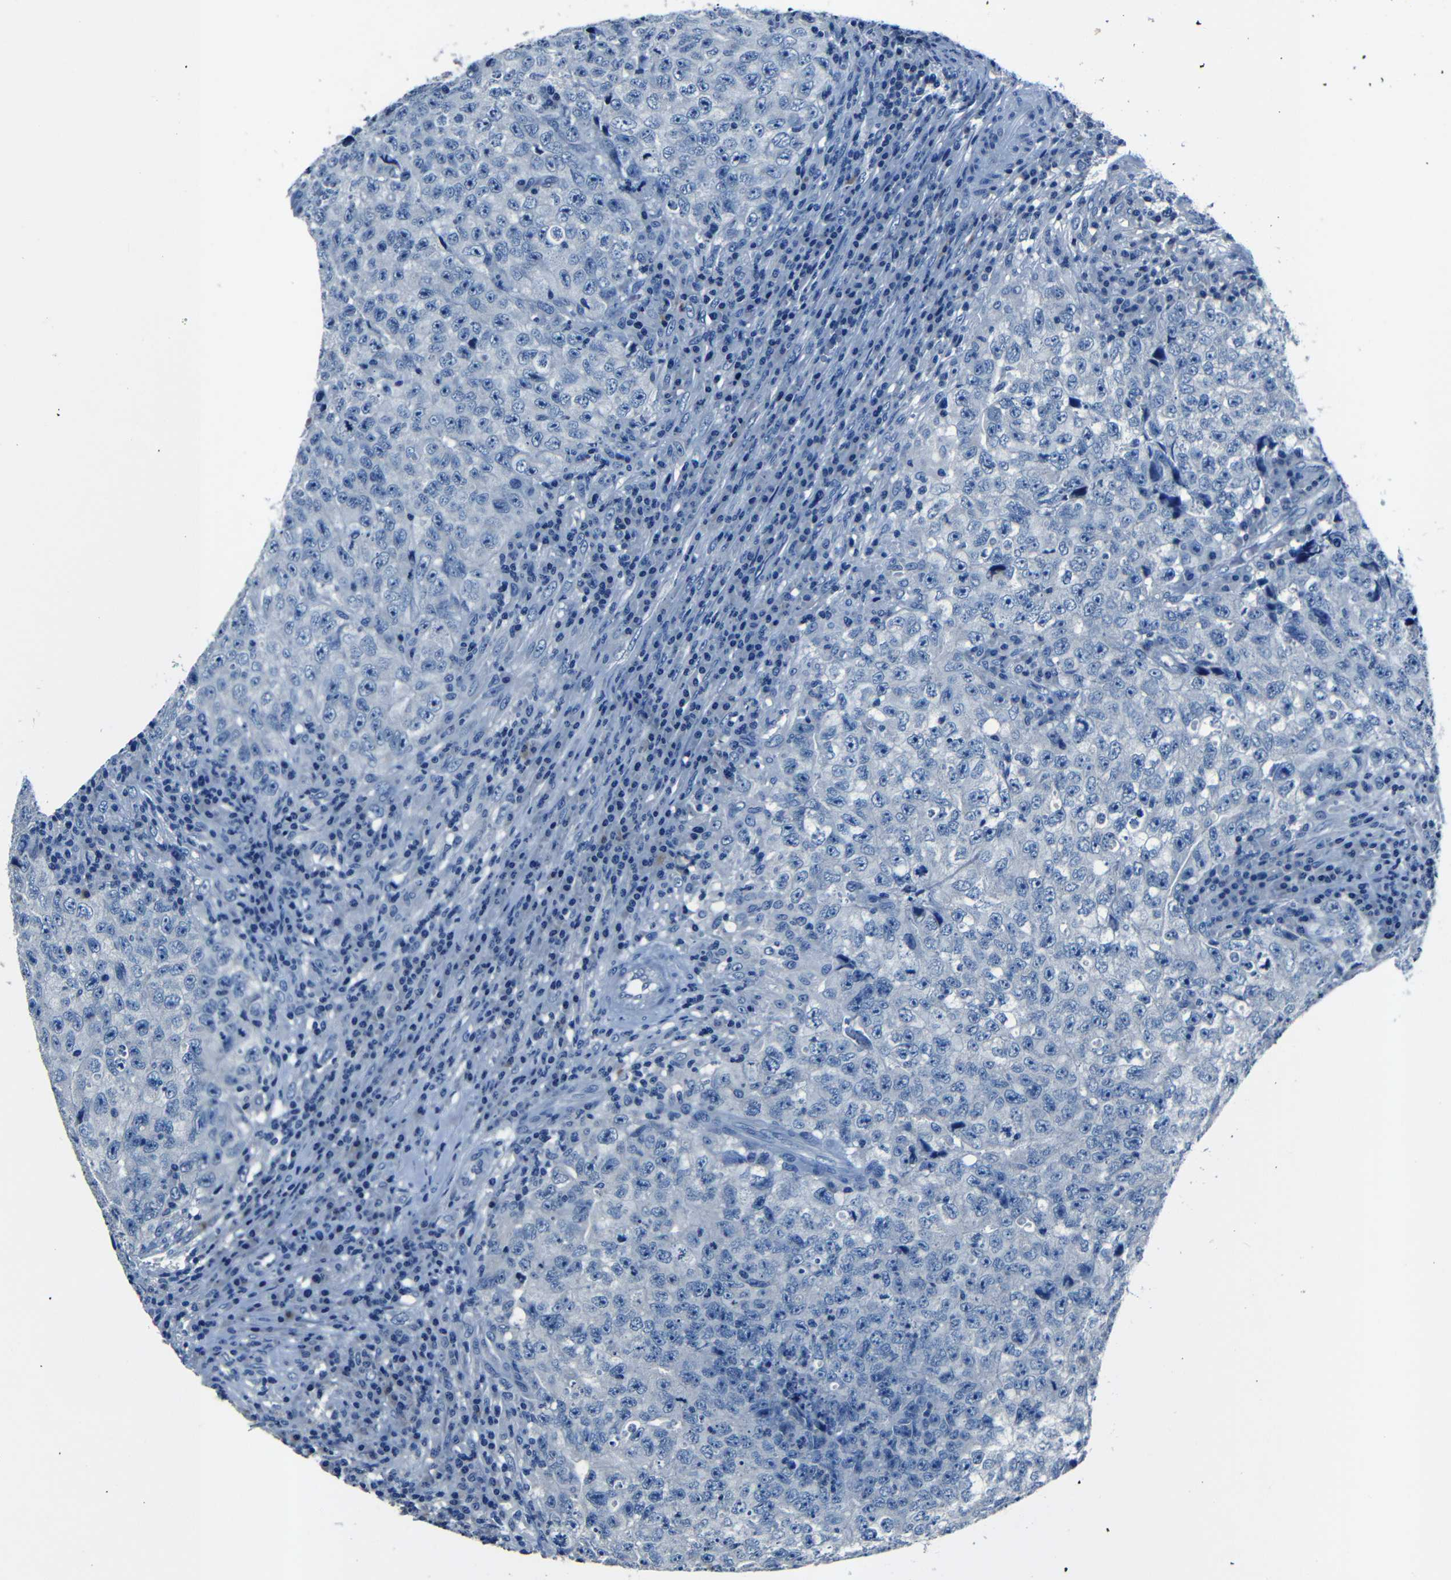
{"staining": {"intensity": "negative", "quantity": "none", "location": "none"}, "tissue": "testis cancer", "cell_type": "Tumor cells", "image_type": "cancer", "snomed": [{"axis": "morphology", "description": "Necrosis, NOS"}, {"axis": "morphology", "description": "Carcinoma, Embryonal, NOS"}, {"axis": "topography", "description": "Testis"}], "caption": "Micrograph shows no protein staining in tumor cells of embryonal carcinoma (testis) tissue.", "gene": "NCMAP", "patient": {"sex": "male", "age": 19}}